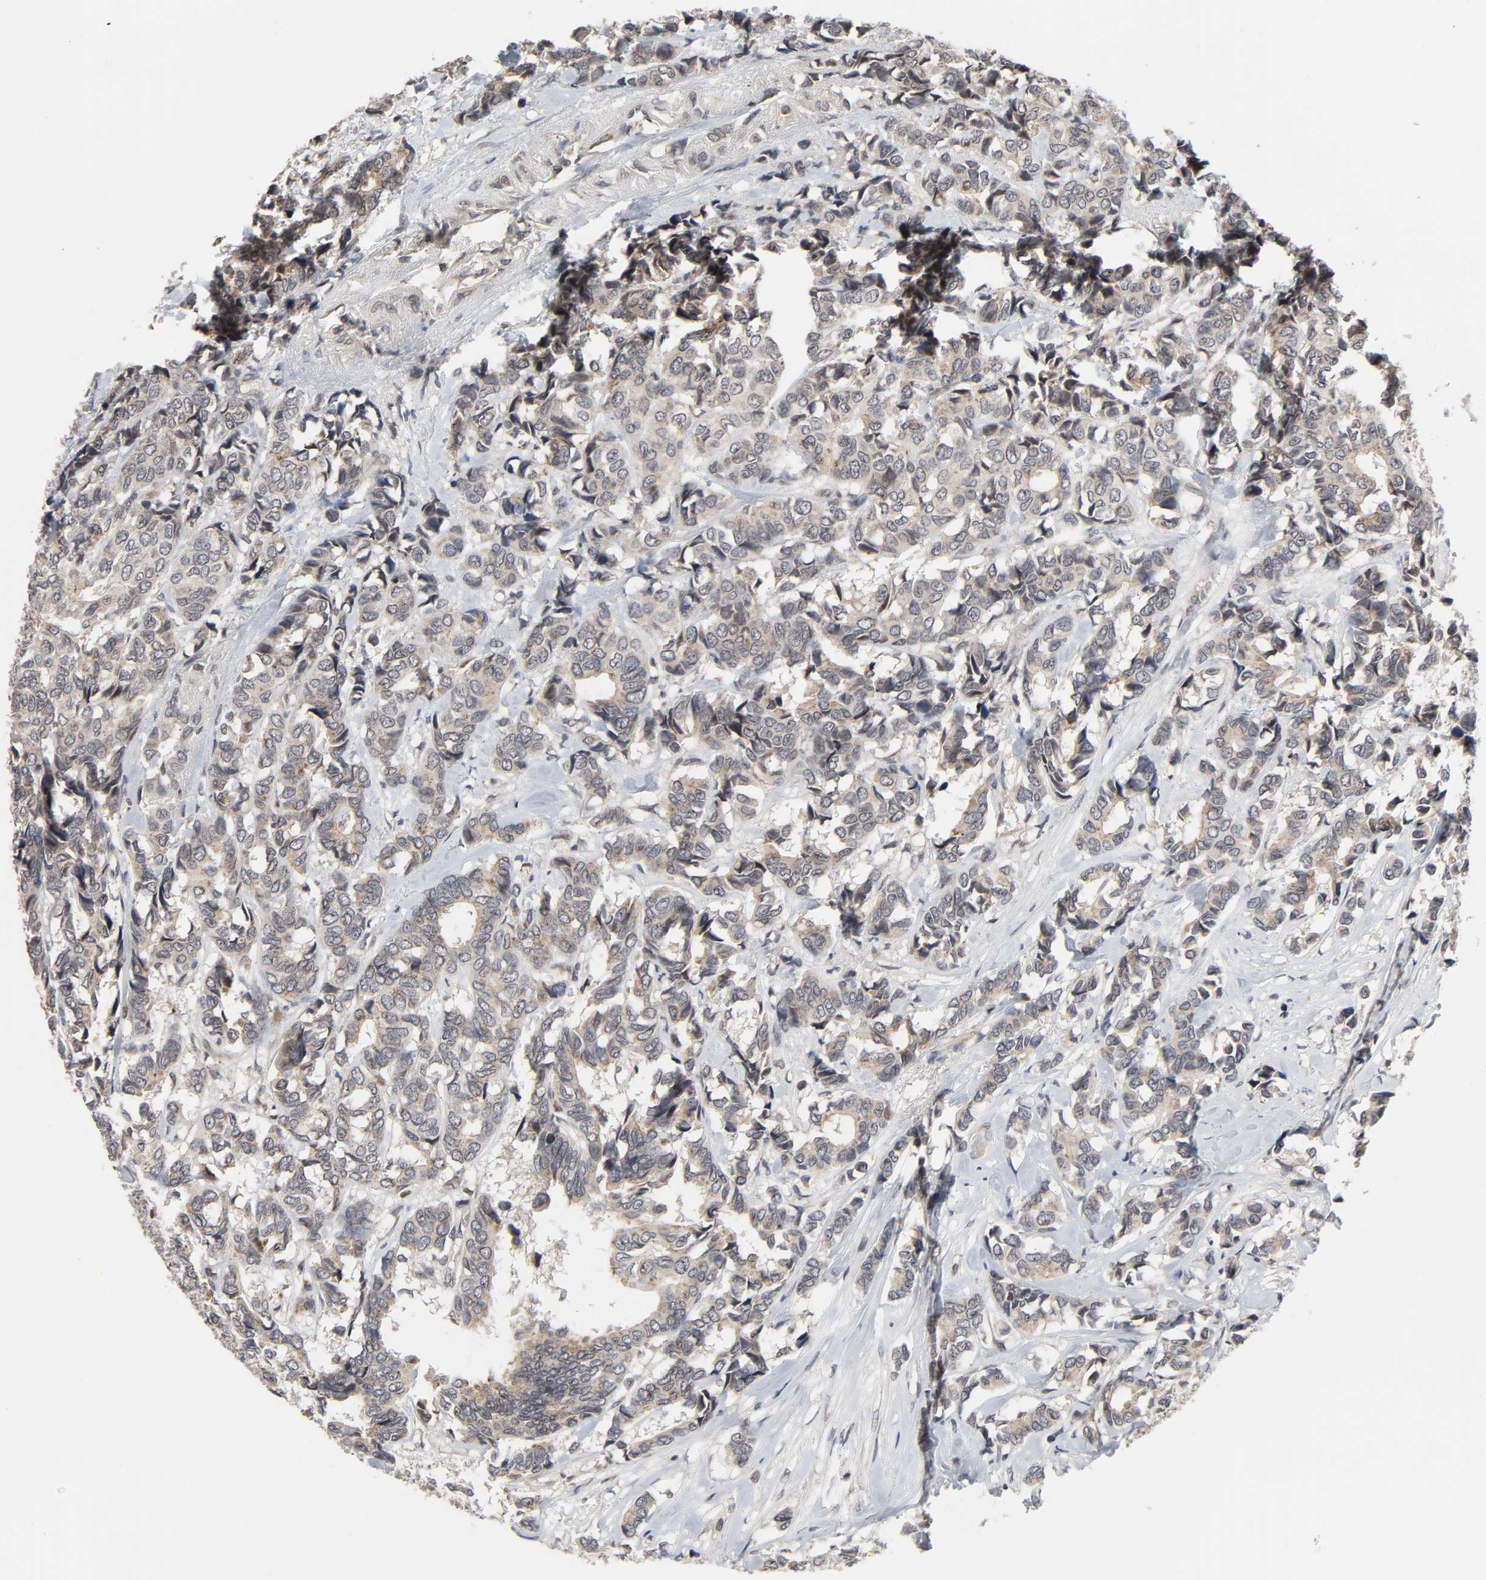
{"staining": {"intensity": "moderate", "quantity": ">75%", "location": "cytoplasmic/membranous"}, "tissue": "breast cancer", "cell_type": "Tumor cells", "image_type": "cancer", "snomed": [{"axis": "morphology", "description": "Duct carcinoma"}, {"axis": "topography", "description": "Breast"}], "caption": "This is an image of IHC staining of breast cancer, which shows moderate positivity in the cytoplasmic/membranous of tumor cells.", "gene": "CCDC175", "patient": {"sex": "female", "age": 87}}